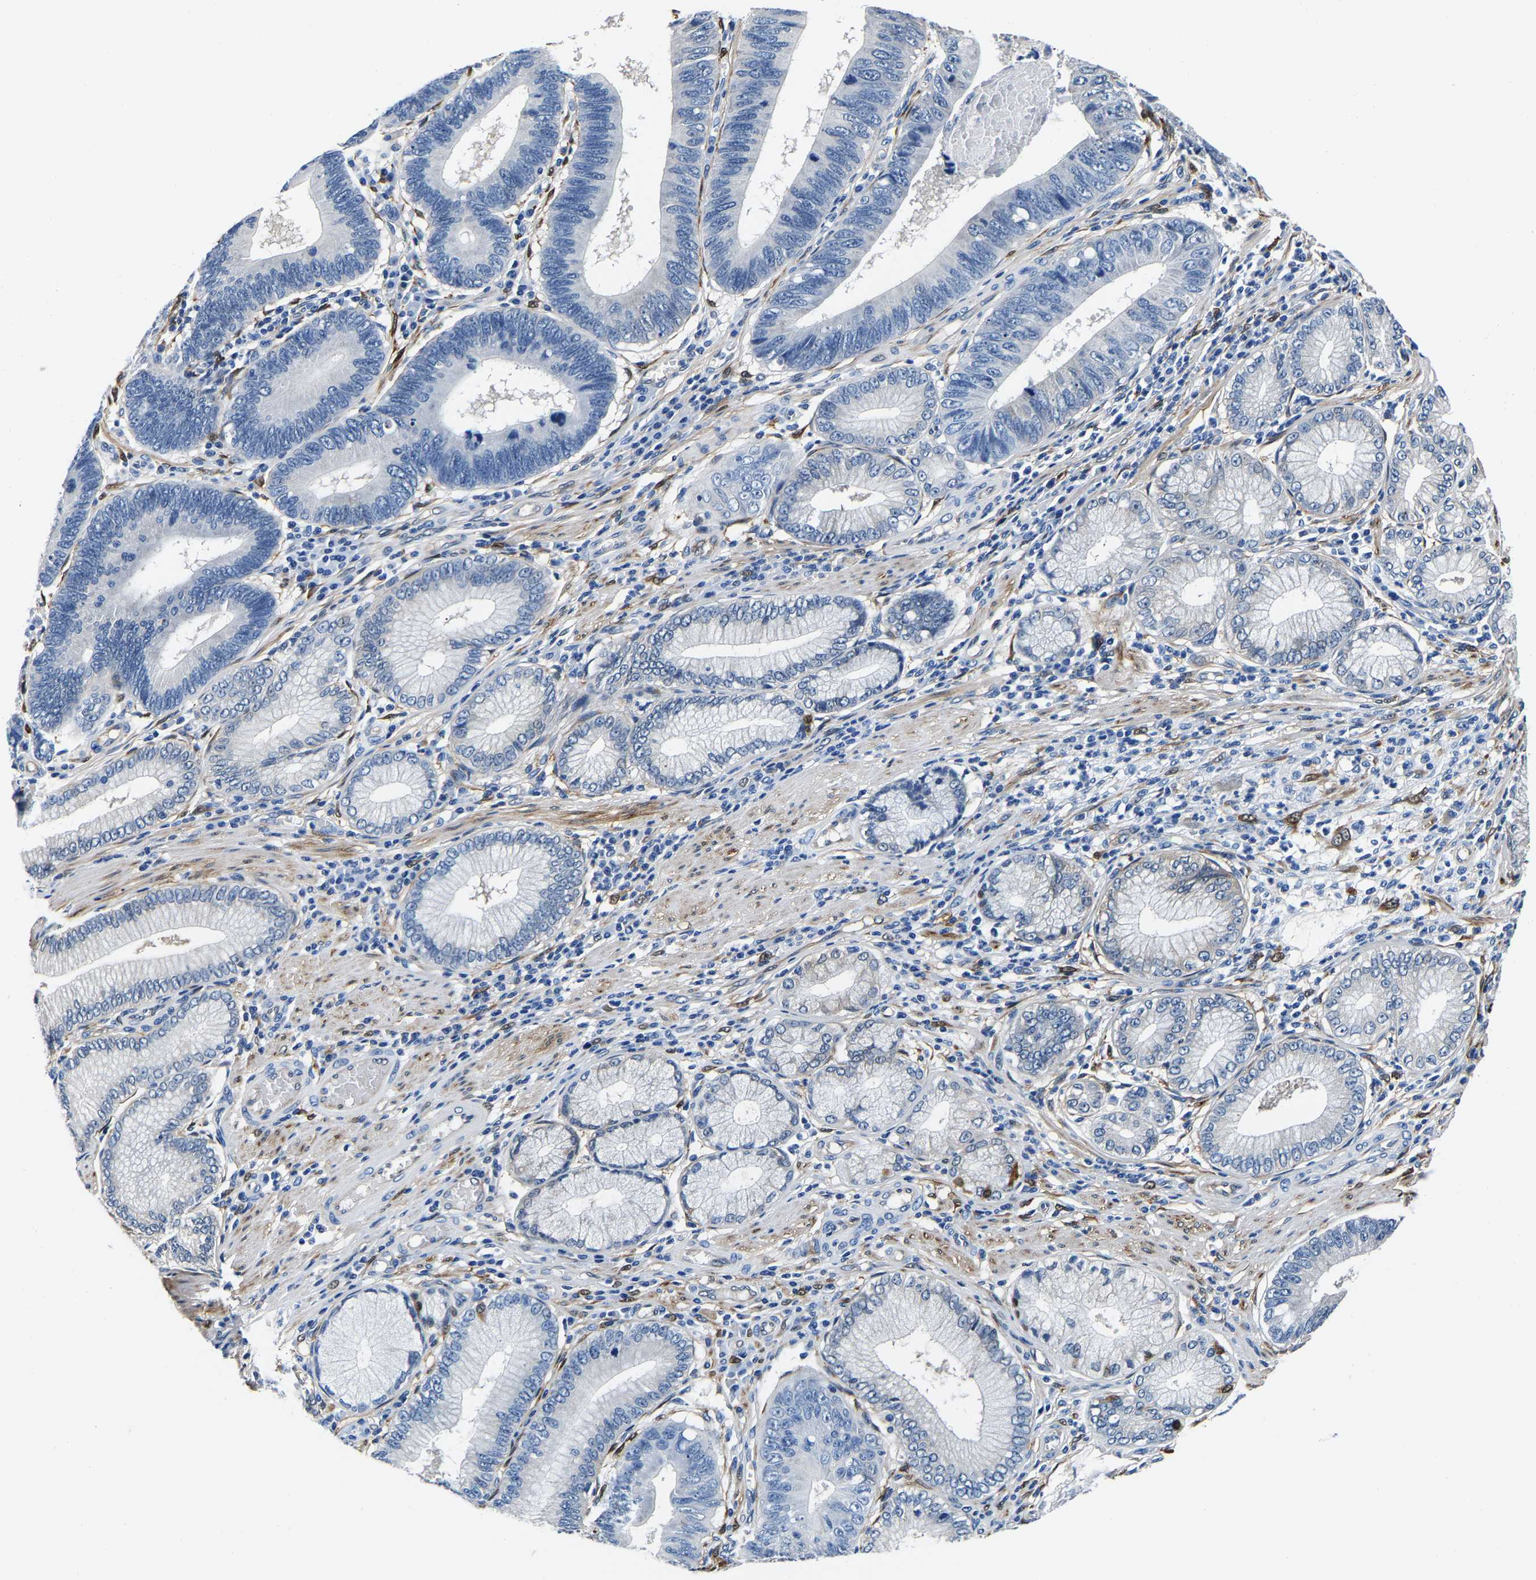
{"staining": {"intensity": "negative", "quantity": "none", "location": "none"}, "tissue": "stomach cancer", "cell_type": "Tumor cells", "image_type": "cancer", "snomed": [{"axis": "morphology", "description": "Adenocarcinoma, NOS"}, {"axis": "topography", "description": "Stomach"}], "caption": "There is no significant positivity in tumor cells of stomach adenocarcinoma.", "gene": "S100A13", "patient": {"sex": "male", "age": 59}}